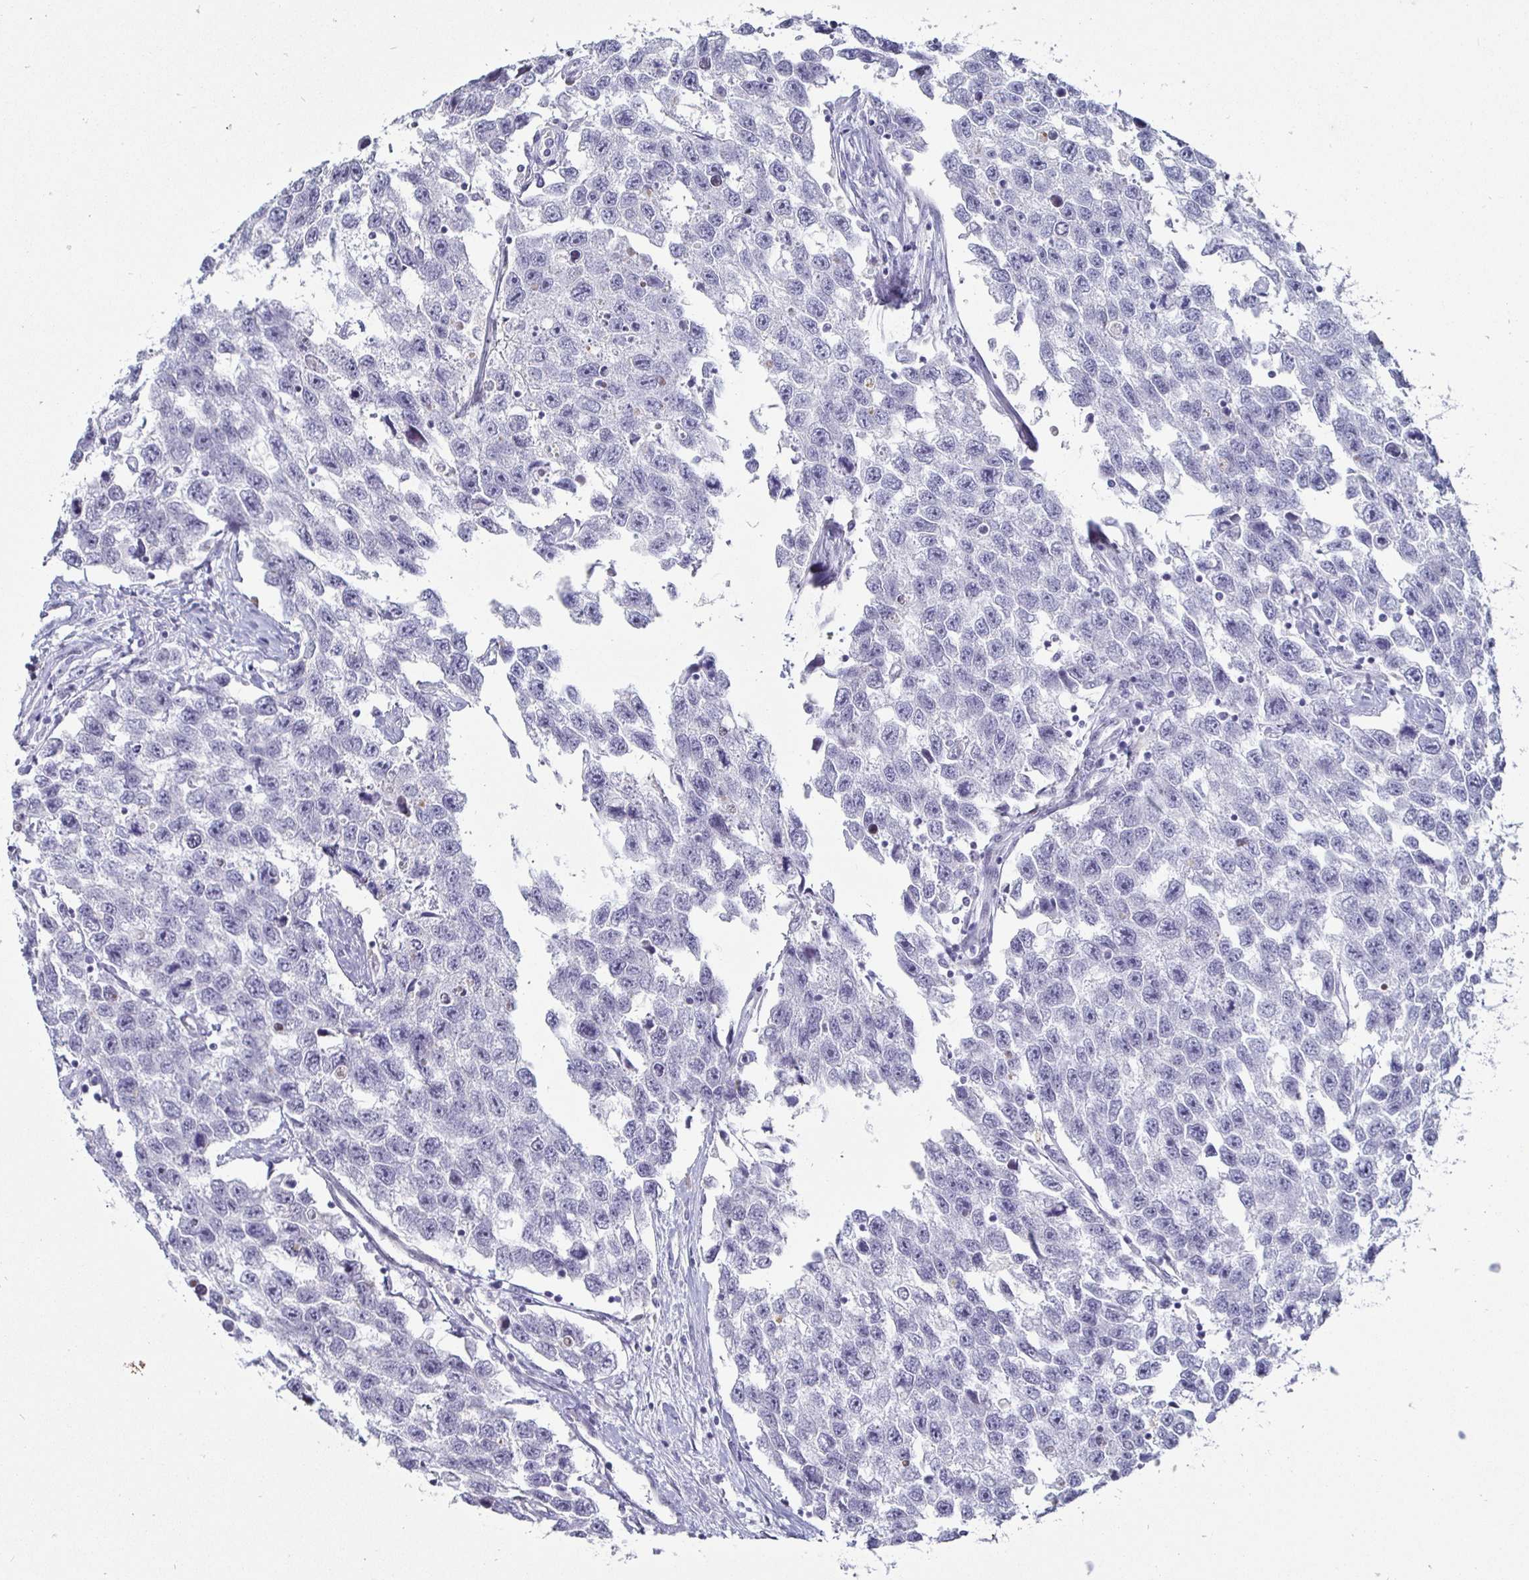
{"staining": {"intensity": "negative", "quantity": "none", "location": "none"}, "tissue": "testis cancer", "cell_type": "Tumor cells", "image_type": "cancer", "snomed": [{"axis": "morphology", "description": "Seminoma, NOS"}, {"axis": "topography", "description": "Testis"}], "caption": "A high-resolution image shows immunohistochemistry staining of testis cancer (seminoma), which displays no significant expression in tumor cells.", "gene": "OOSP2", "patient": {"sex": "male", "age": 33}}